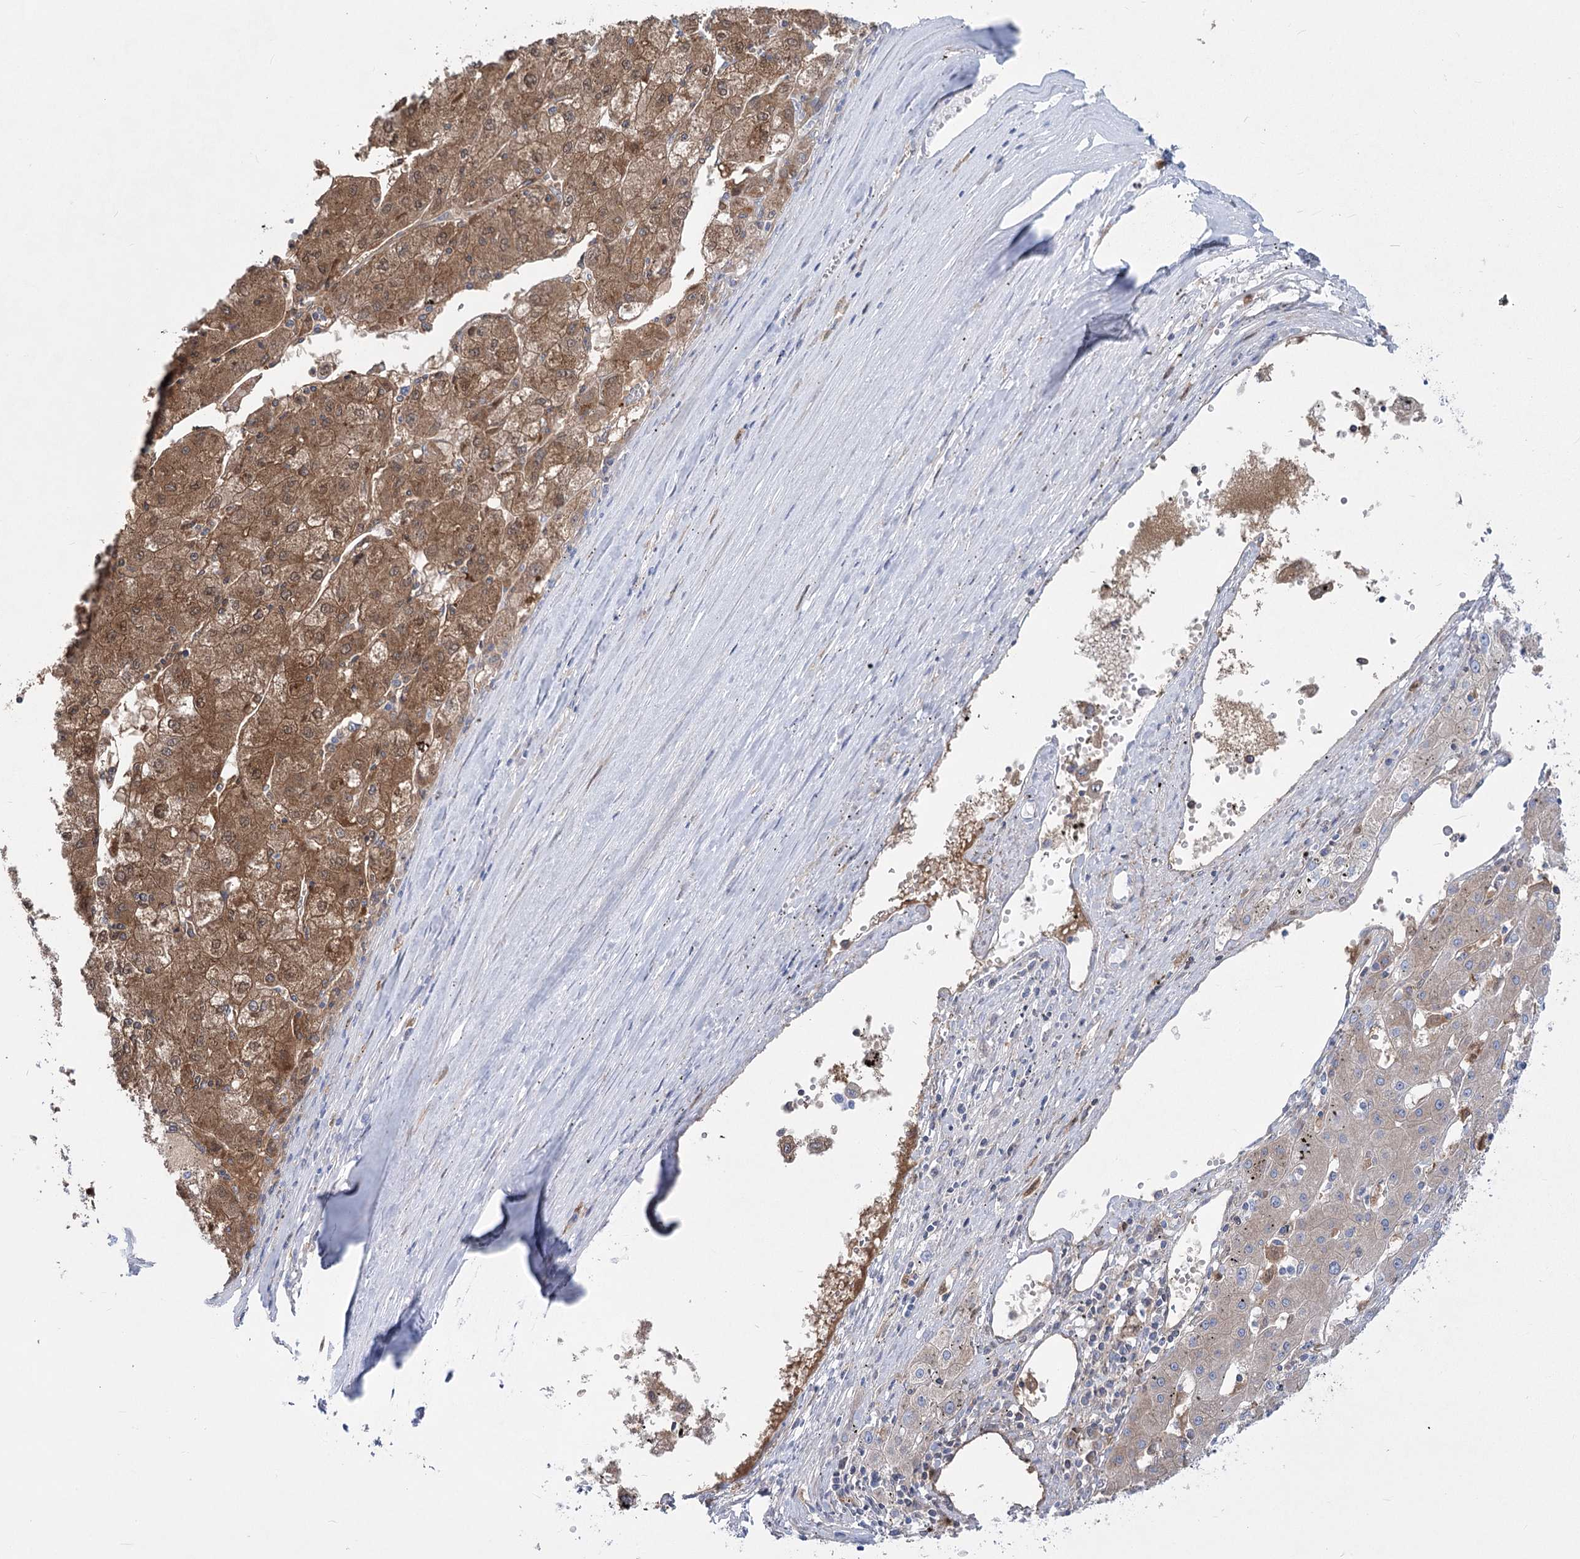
{"staining": {"intensity": "moderate", "quantity": ">75%", "location": "cytoplasmic/membranous,nuclear"}, "tissue": "liver cancer", "cell_type": "Tumor cells", "image_type": "cancer", "snomed": [{"axis": "morphology", "description": "Carcinoma, Hepatocellular, NOS"}, {"axis": "topography", "description": "Liver"}], "caption": "Immunohistochemical staining of hepatocellular carcinoma (liver) shows medium levels of moderate cytoplasmic/membranous and nuclear positivity in approximately >75% of tumor cells.", "gene": "PCDHA1", "patient": {"sex": "male", "age": 72}}